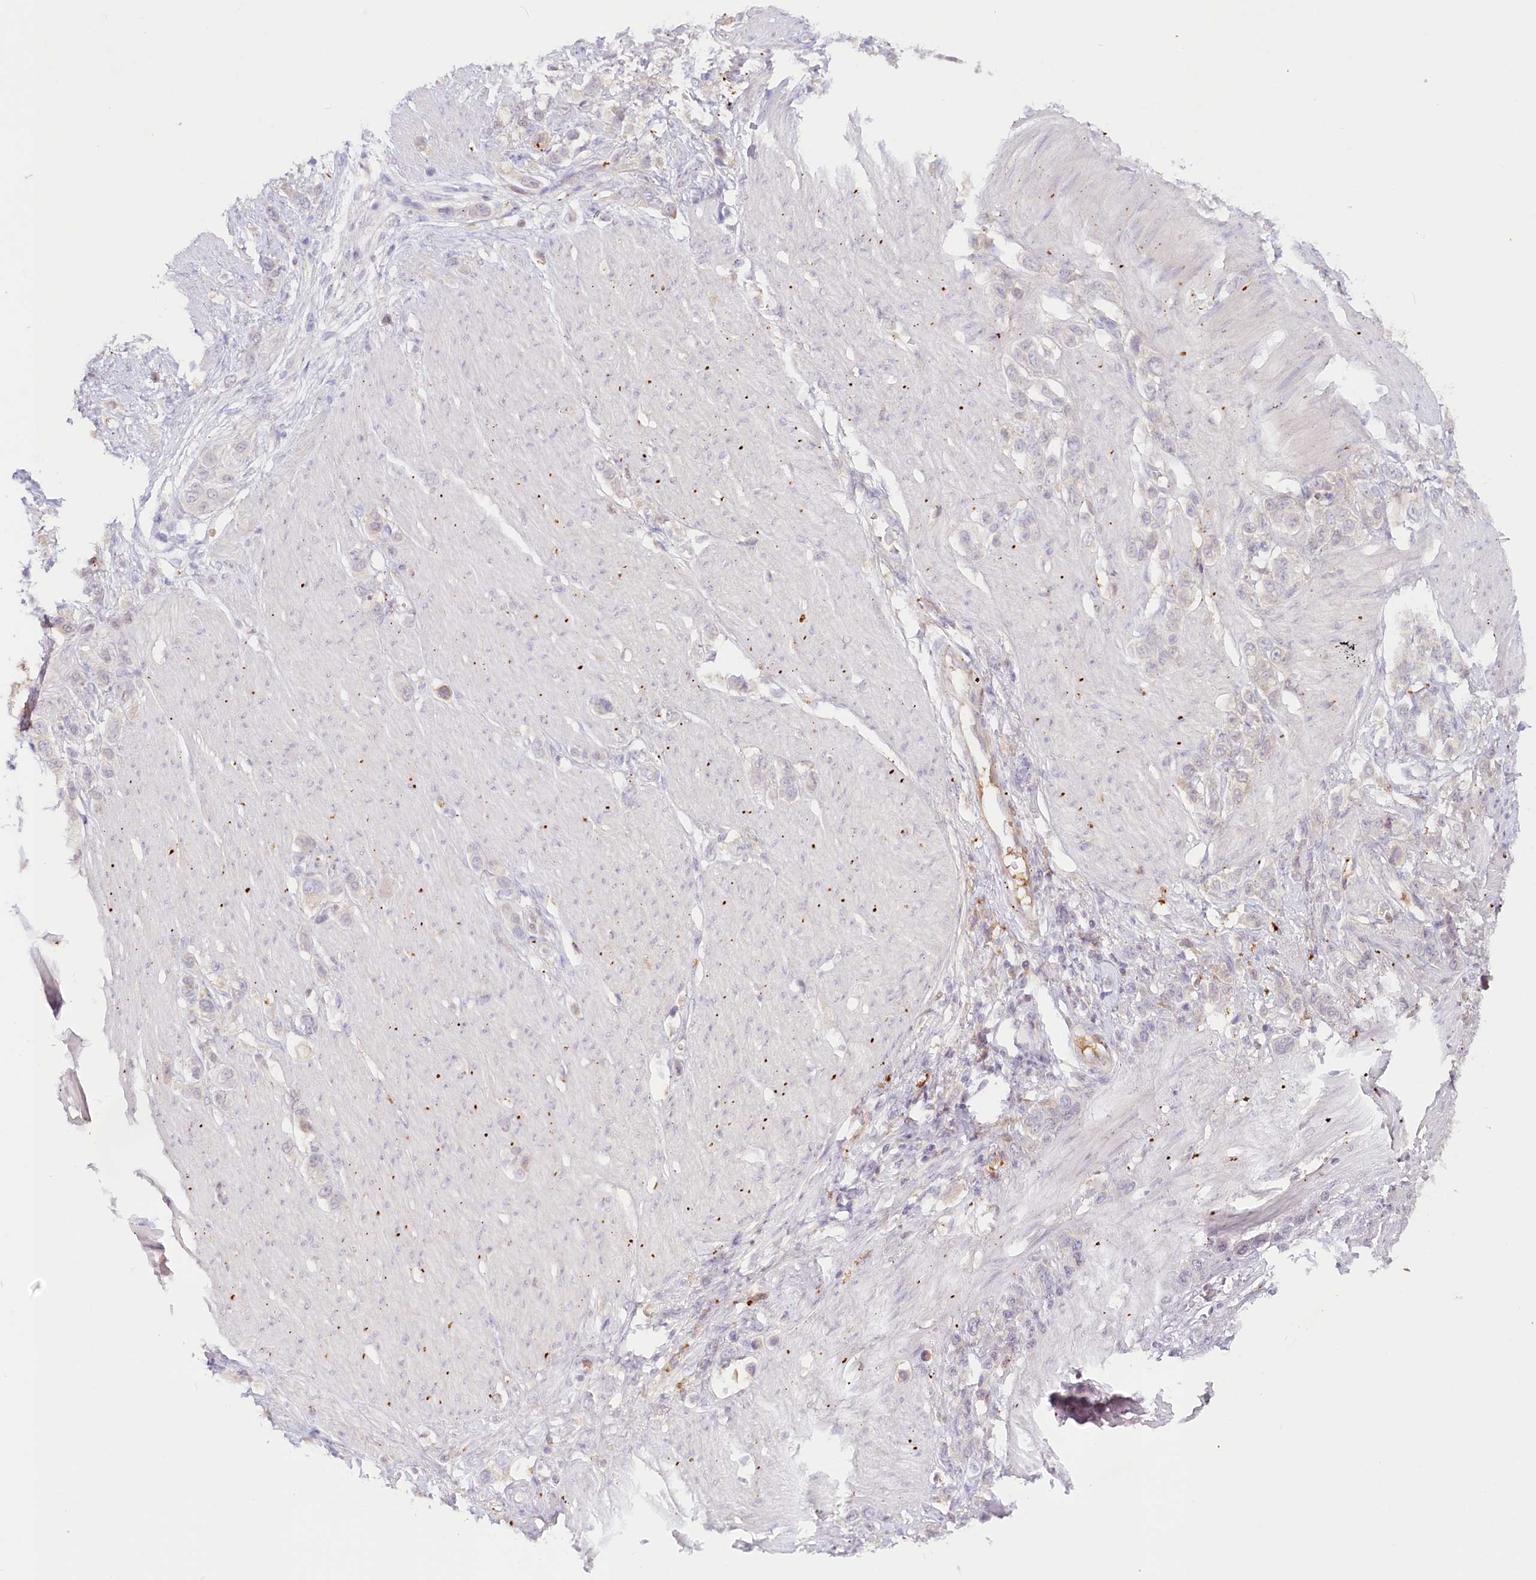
{"staining": {"intensity": "negative", "quantity": "none", "location": "none"}, "tissue": "stomach cancer", "cell_type": "Tumor cells", "image_type": "cancer", "snomed": [{"axis": "morphology", "description": "Adenocarcinoma, NOS"}, {"axis": "morphology", "description": "Adenocarcinoma, High grade"}, {"axis": "topography", "description": "Stomach, upper"}, {"axis": "topography", "description": "Stomach, lower"}], "caption": "Stomach cancer was stained to show a protein in brown. There is no significant staining in tumor cells. The staining was performed using DAB to visualize the protein expression in brown, while the nuclei were stained in blue with hematoxylin (Magnification: 20x).", "gene": "PSAPL1", "patient": {"sex": "female", "age": 65}}